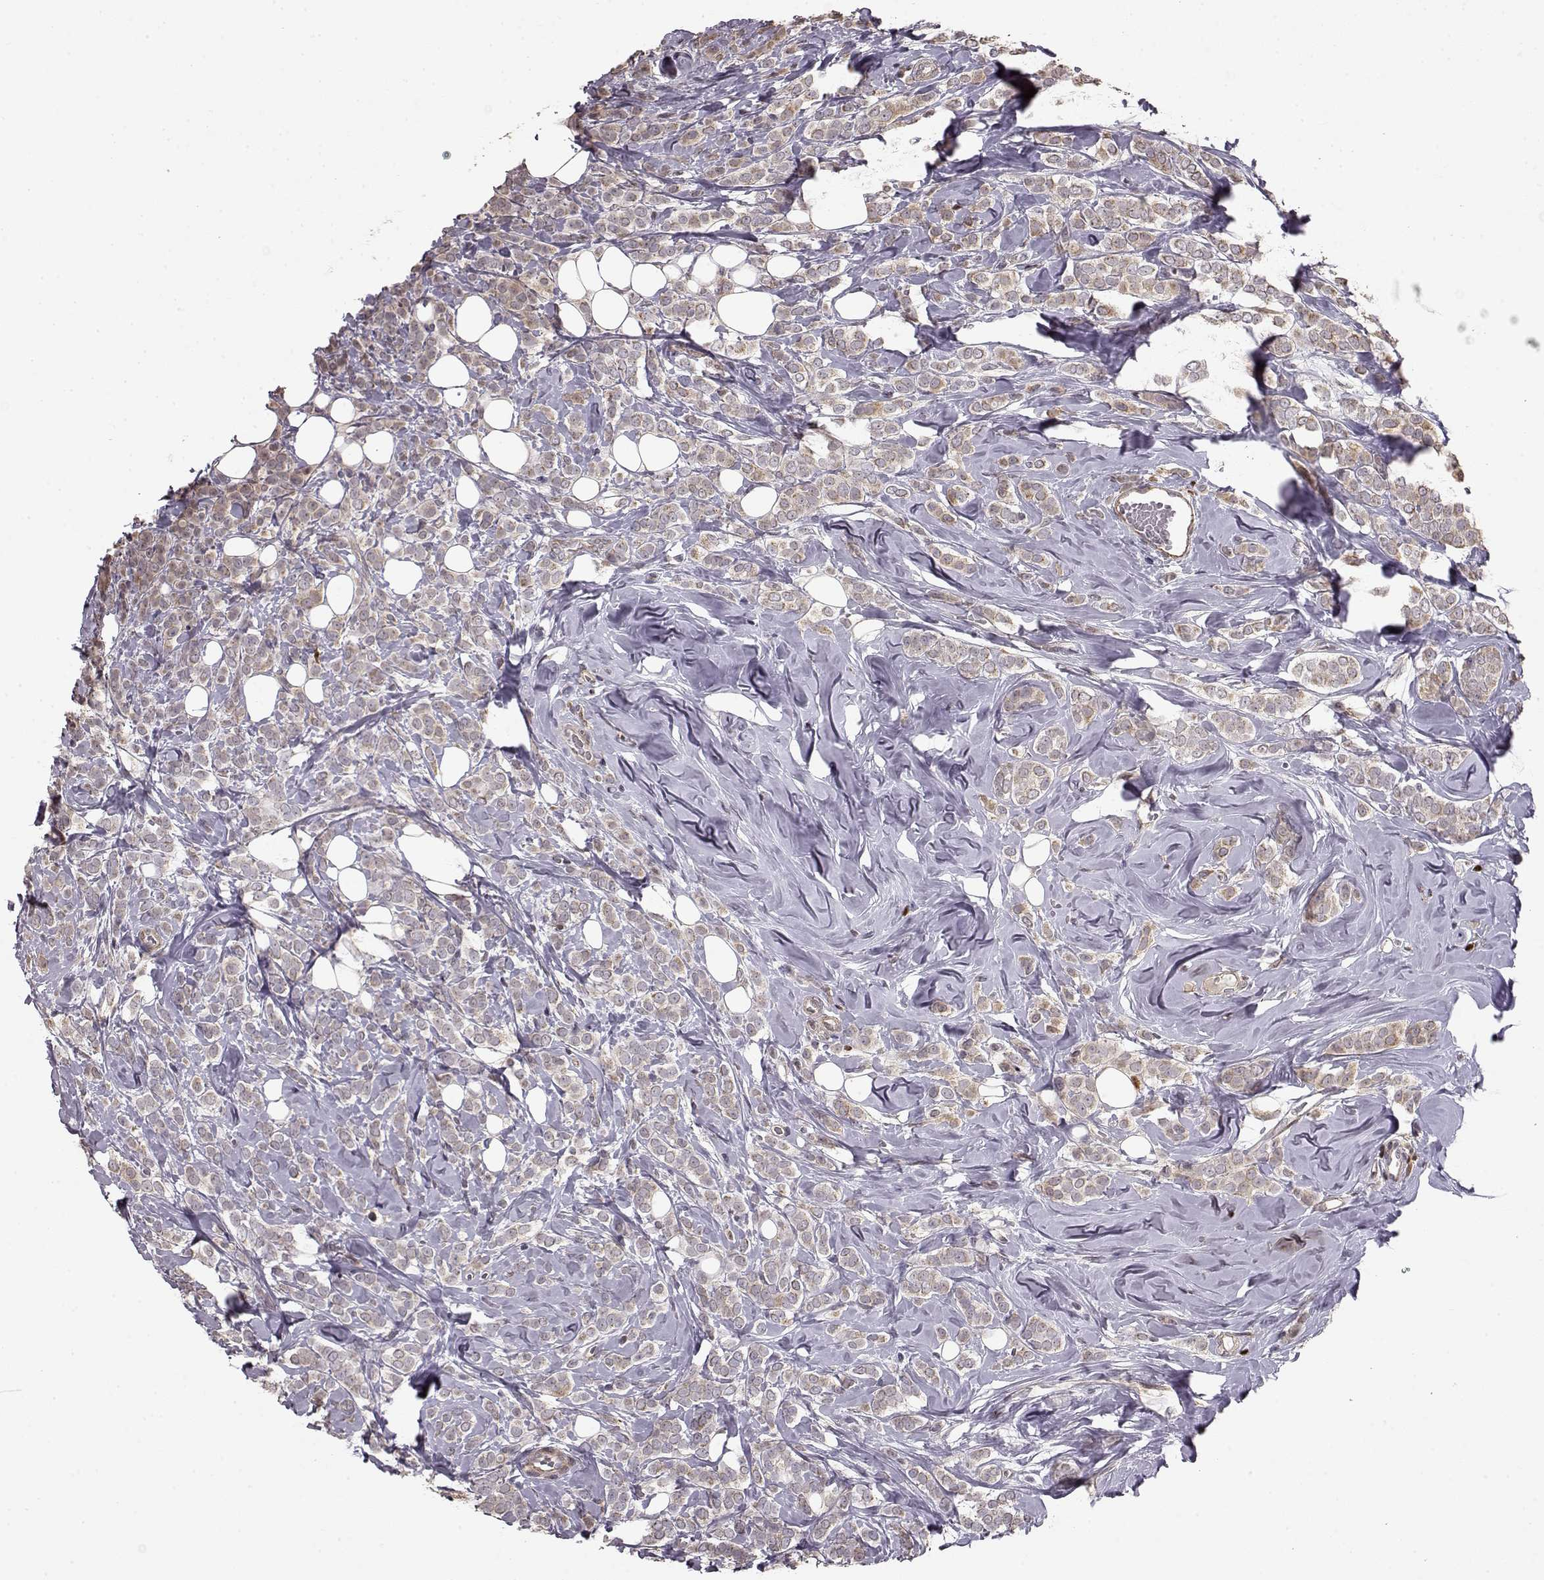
{"staining": {"intensity": "weak", "quantity": "<25%", "location": "cytoplasmic/membranous"}, "tissue": "breast cancer", "cell_type": "Tumor cells", "image_type": "cancer", "snomed": [{"axis": "morphology", "description": "Lobular carcinoma"}, {"axis": "topography", "description": "Breast"}], "caption": "Breast cancer (lobular carcinoma) was stained to show a protein in brown. There is no significant staining in tumor cells. Nuclei are stained in blue.", "gene": "BACH2", "patient": {"sex": "female", "age": 49}}